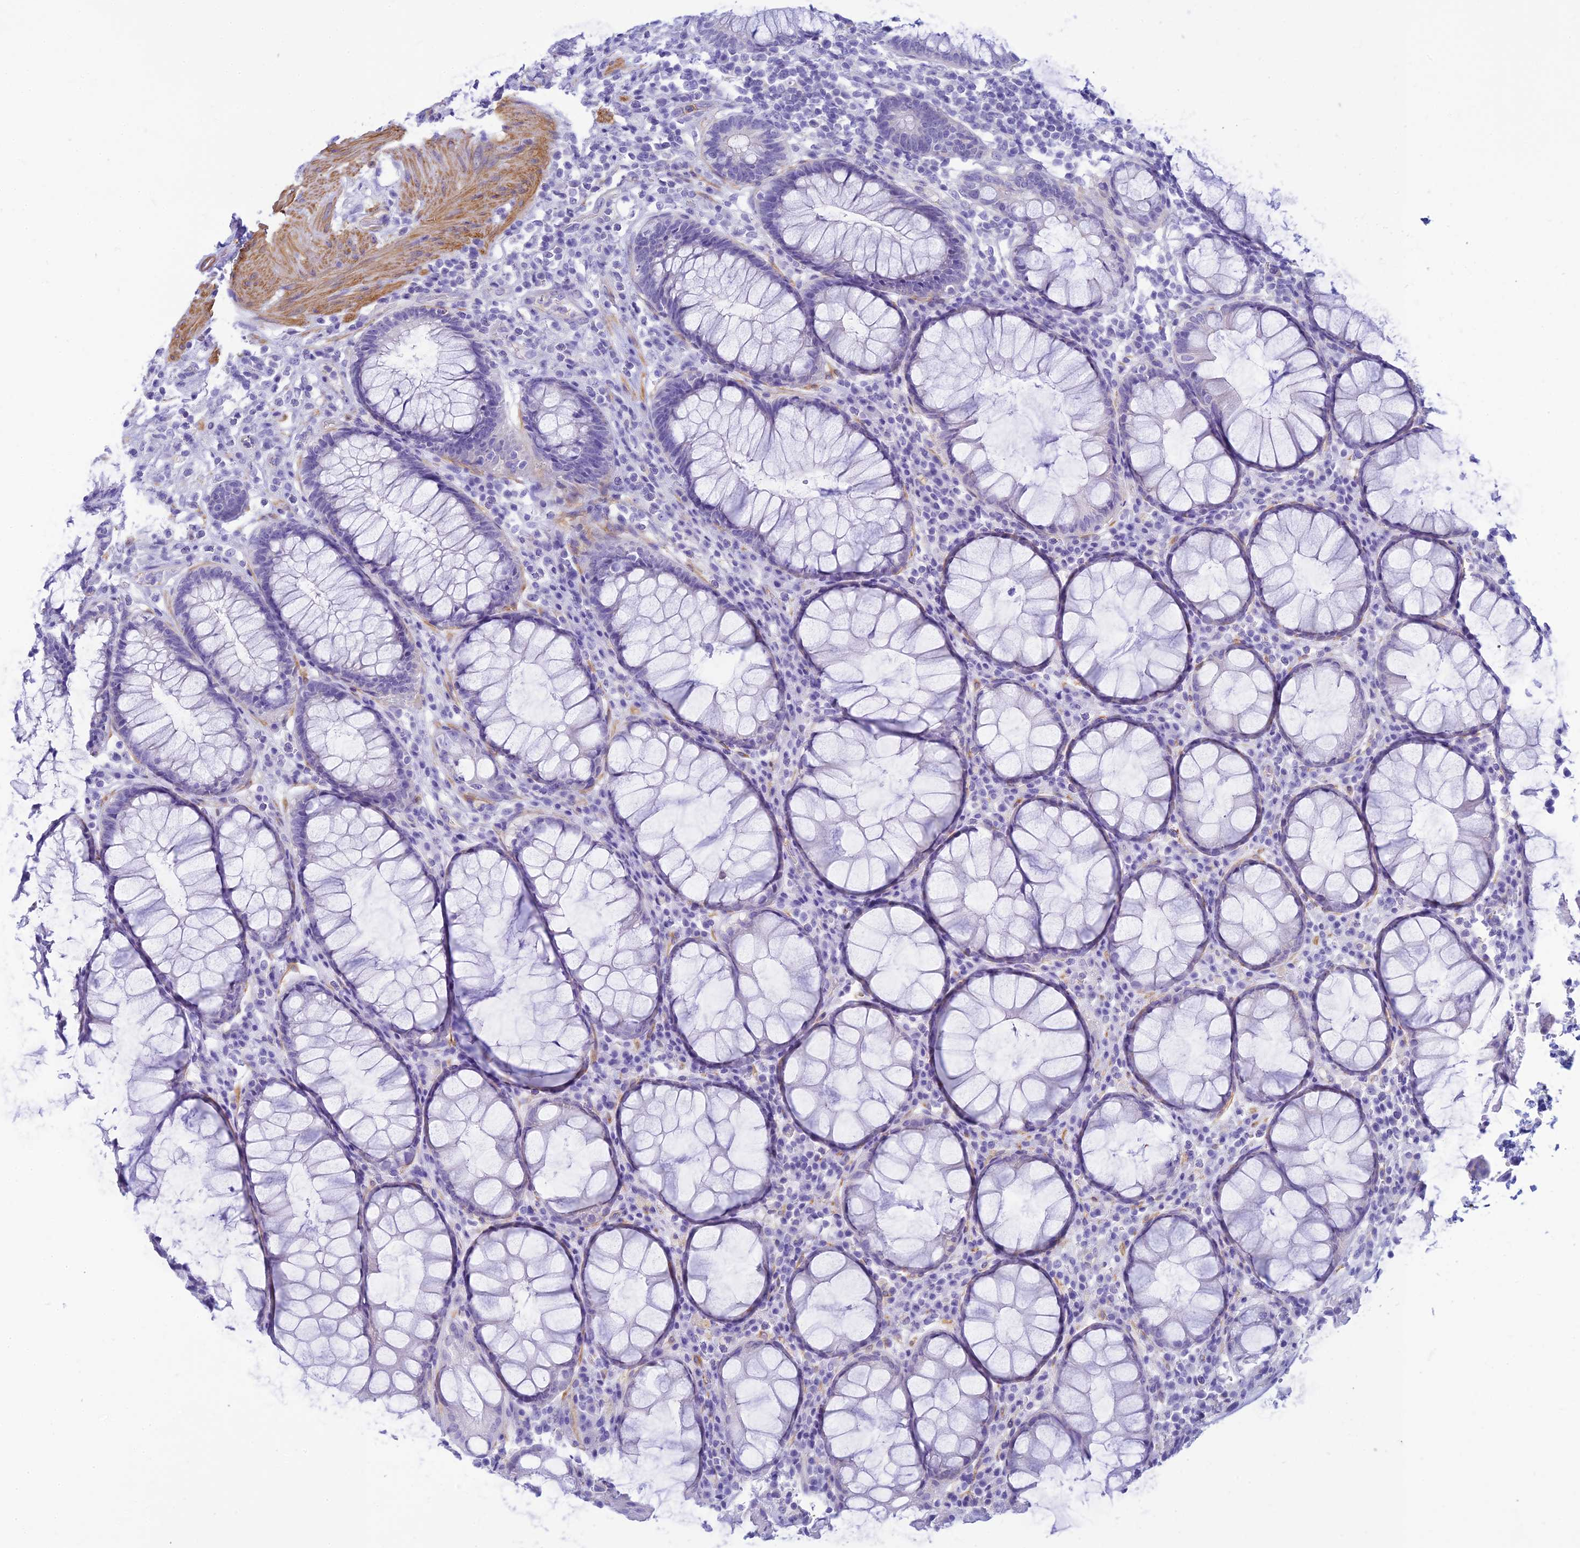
{"staining": {"intensity": "moderate", "quantity": "<25%", "location": "cytoplasmic/membranous"}, "tissue": "rectum", "cell_type": "Glandular cells", "image_type": "normal", "snomed": [{"axis": "morphology", "description": "Normal tissue, NOS"}, {"axis": "topography", "description": "Rectum"}], "caption": "Moderate cytoplasmic/membranous staining is appreciated in about <25% of glandular cells in unremarkable rectum.", "gene": "FBXW4", "patient": {"sex": "male", "age": 64}}